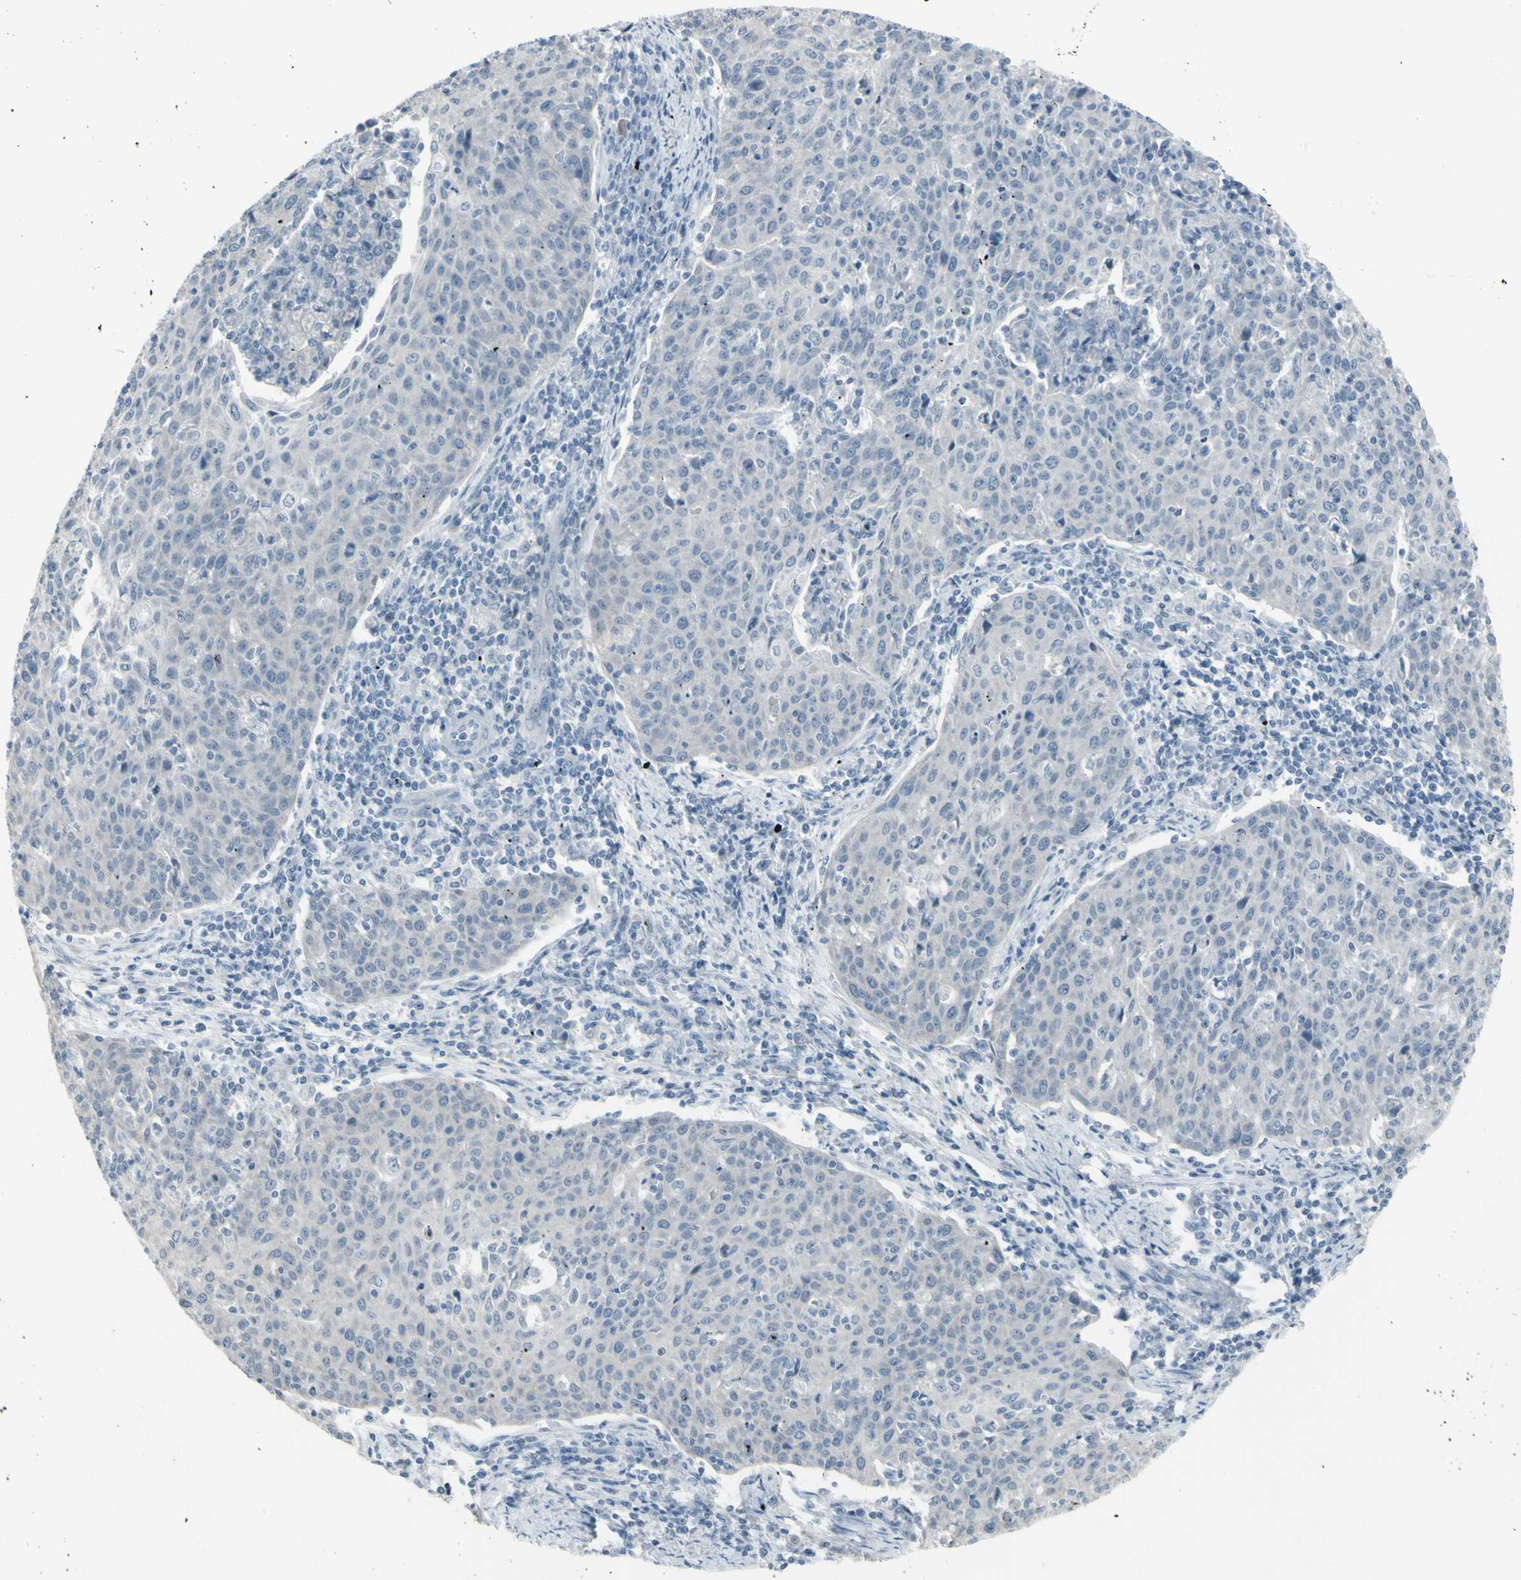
{"staining": {"intensity": "negative", "quantity": "none", "location": "none"}, "tissue": "cervical cancer", "cell_type": "Tumor cells", "image_type": "cancer", "snomed": [{"axis": "morphology", "description": "Squamous cell carcinoma, NOS"}, {"axis": "topography", "description": "Cervix"}], "caption": "Tumor cells are negative for protein expression in human cervical squamous cell carcinoma.", "gene": "RAB3A", "patient": {"sex": "female", "age": 38}}